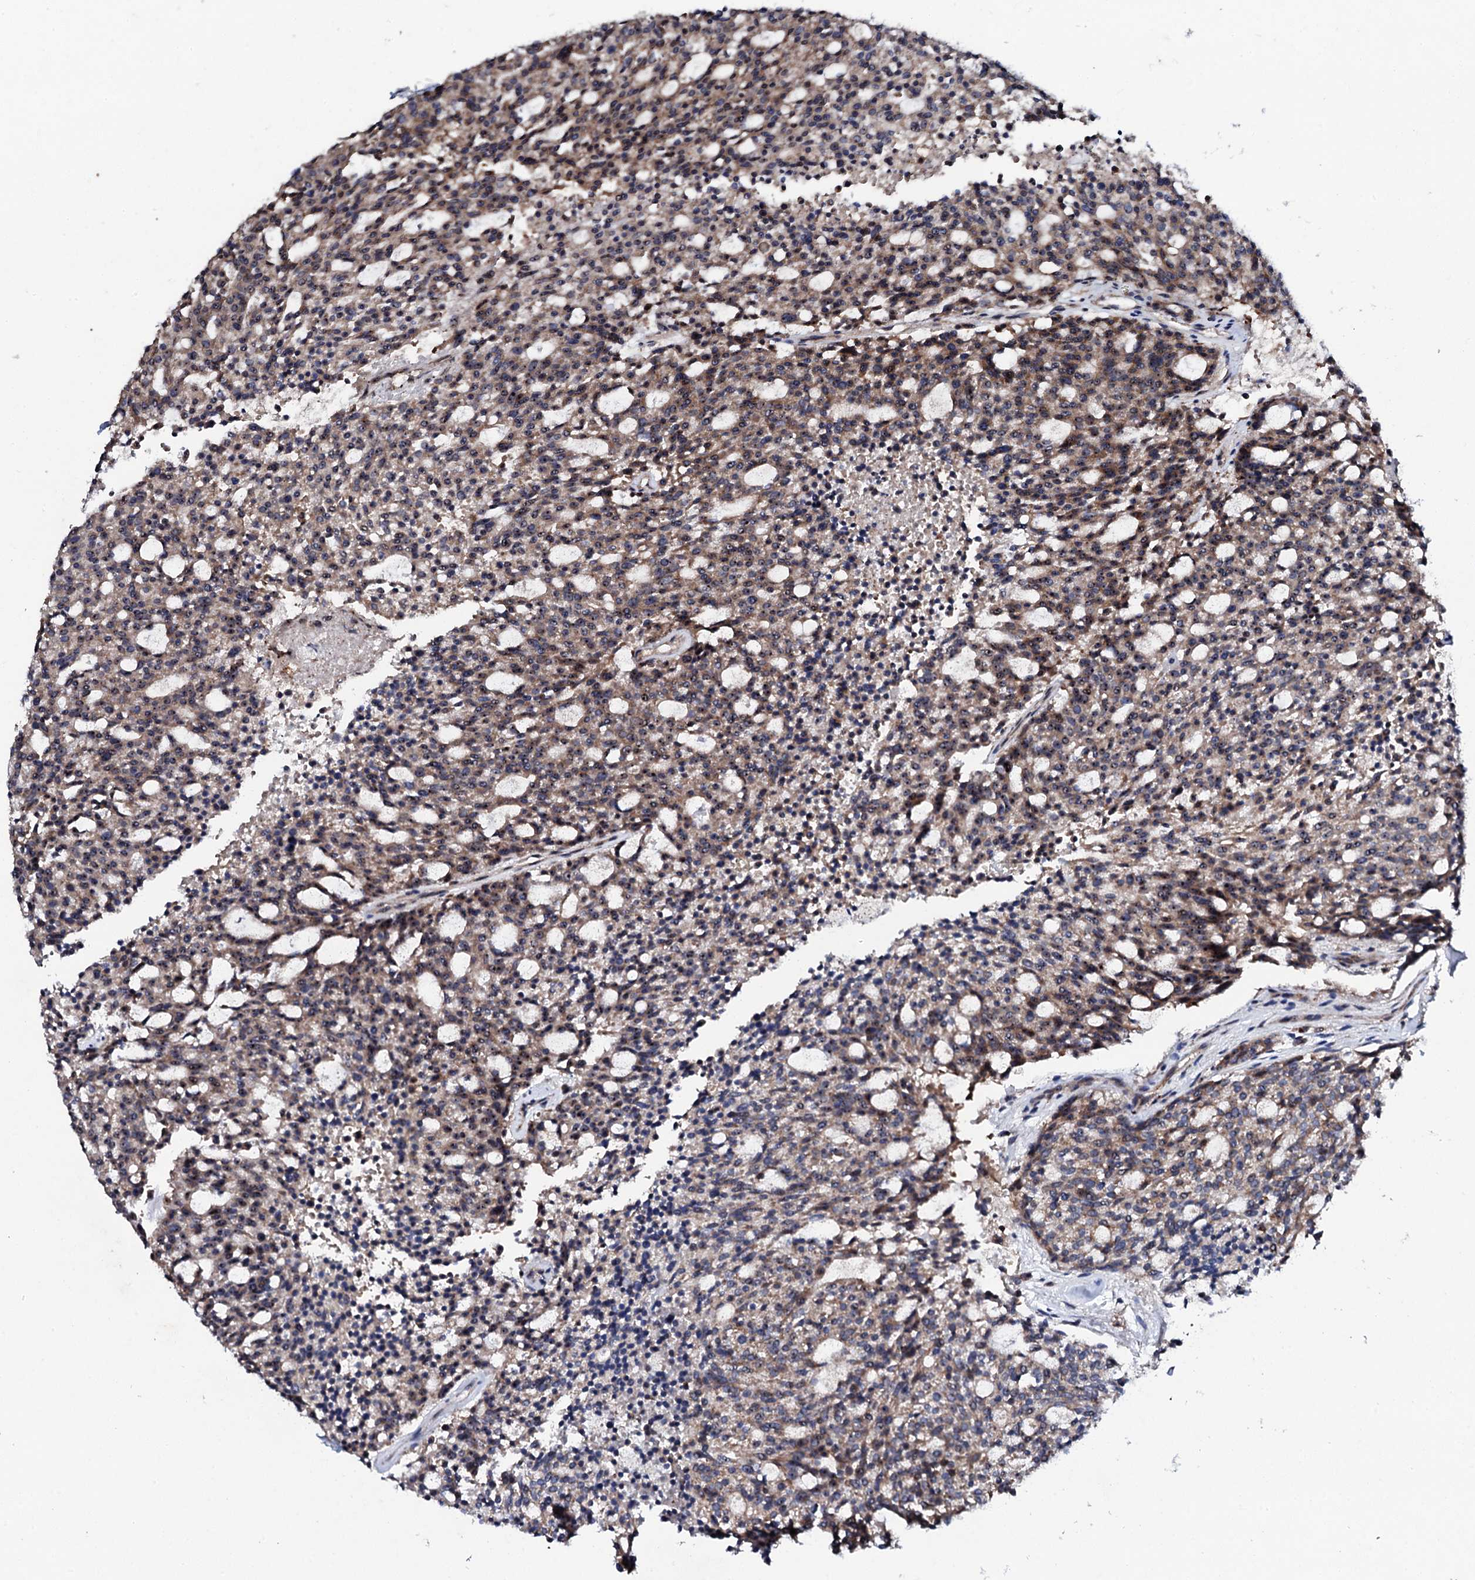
{"staining": {"intensity": "moderate", "quantity": ">75%", "location": "cytoplasmic/membranous"}, "tissue": "carcinoid", "cell_type": "Tumor cells", "image_type": "cancer", "snomed": [{"axis": "morphology", "description": "Carcinoid, malignant, NOS"}, {"axis": "topography", "description": "Pancreas"}], "caption": "Moderate cytoplasmic/membranous protein positivity is identified in approximately >75% of tumor cells in malignant carcinoid.", "gene": "GTPBP4", "patient": {"sex": "female", "age": 54}}